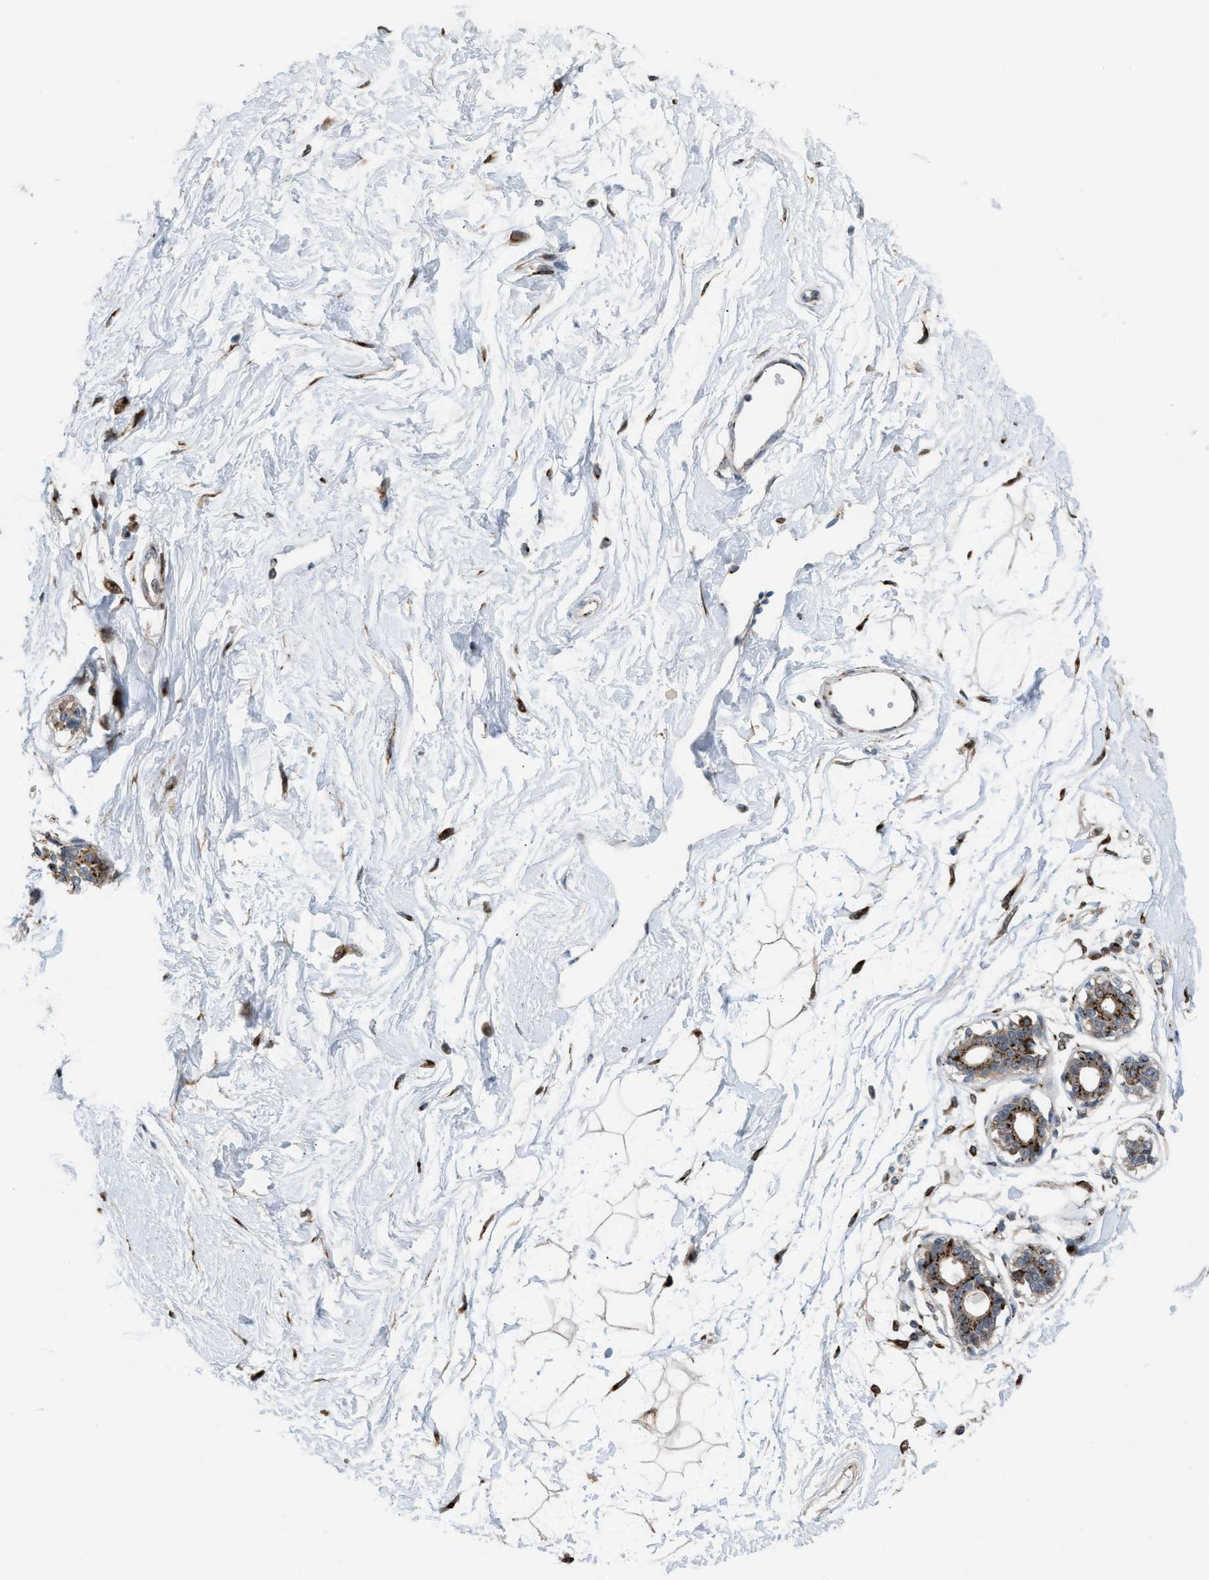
{"staining": {"intensity": "moderate", "quantity": ">75%", "location": "cytoplasmic/membranous"}, "tissue": "breast", "cell_type": "Adipocytes", "image_type": "normal", "snomed": [{"axis": "morphology", "description": "Normal tissue, NOS"}, {"axis": "topography", "description": "Breast"}], "caption": "Immunohistochemical staining of unremarkable breast reveals moderate cytoplasmic/membranous protein expression in approximately >75% of adipocytes.", "gene": "SLC38A10", "patient": {"sex": "female", "age": 45}}